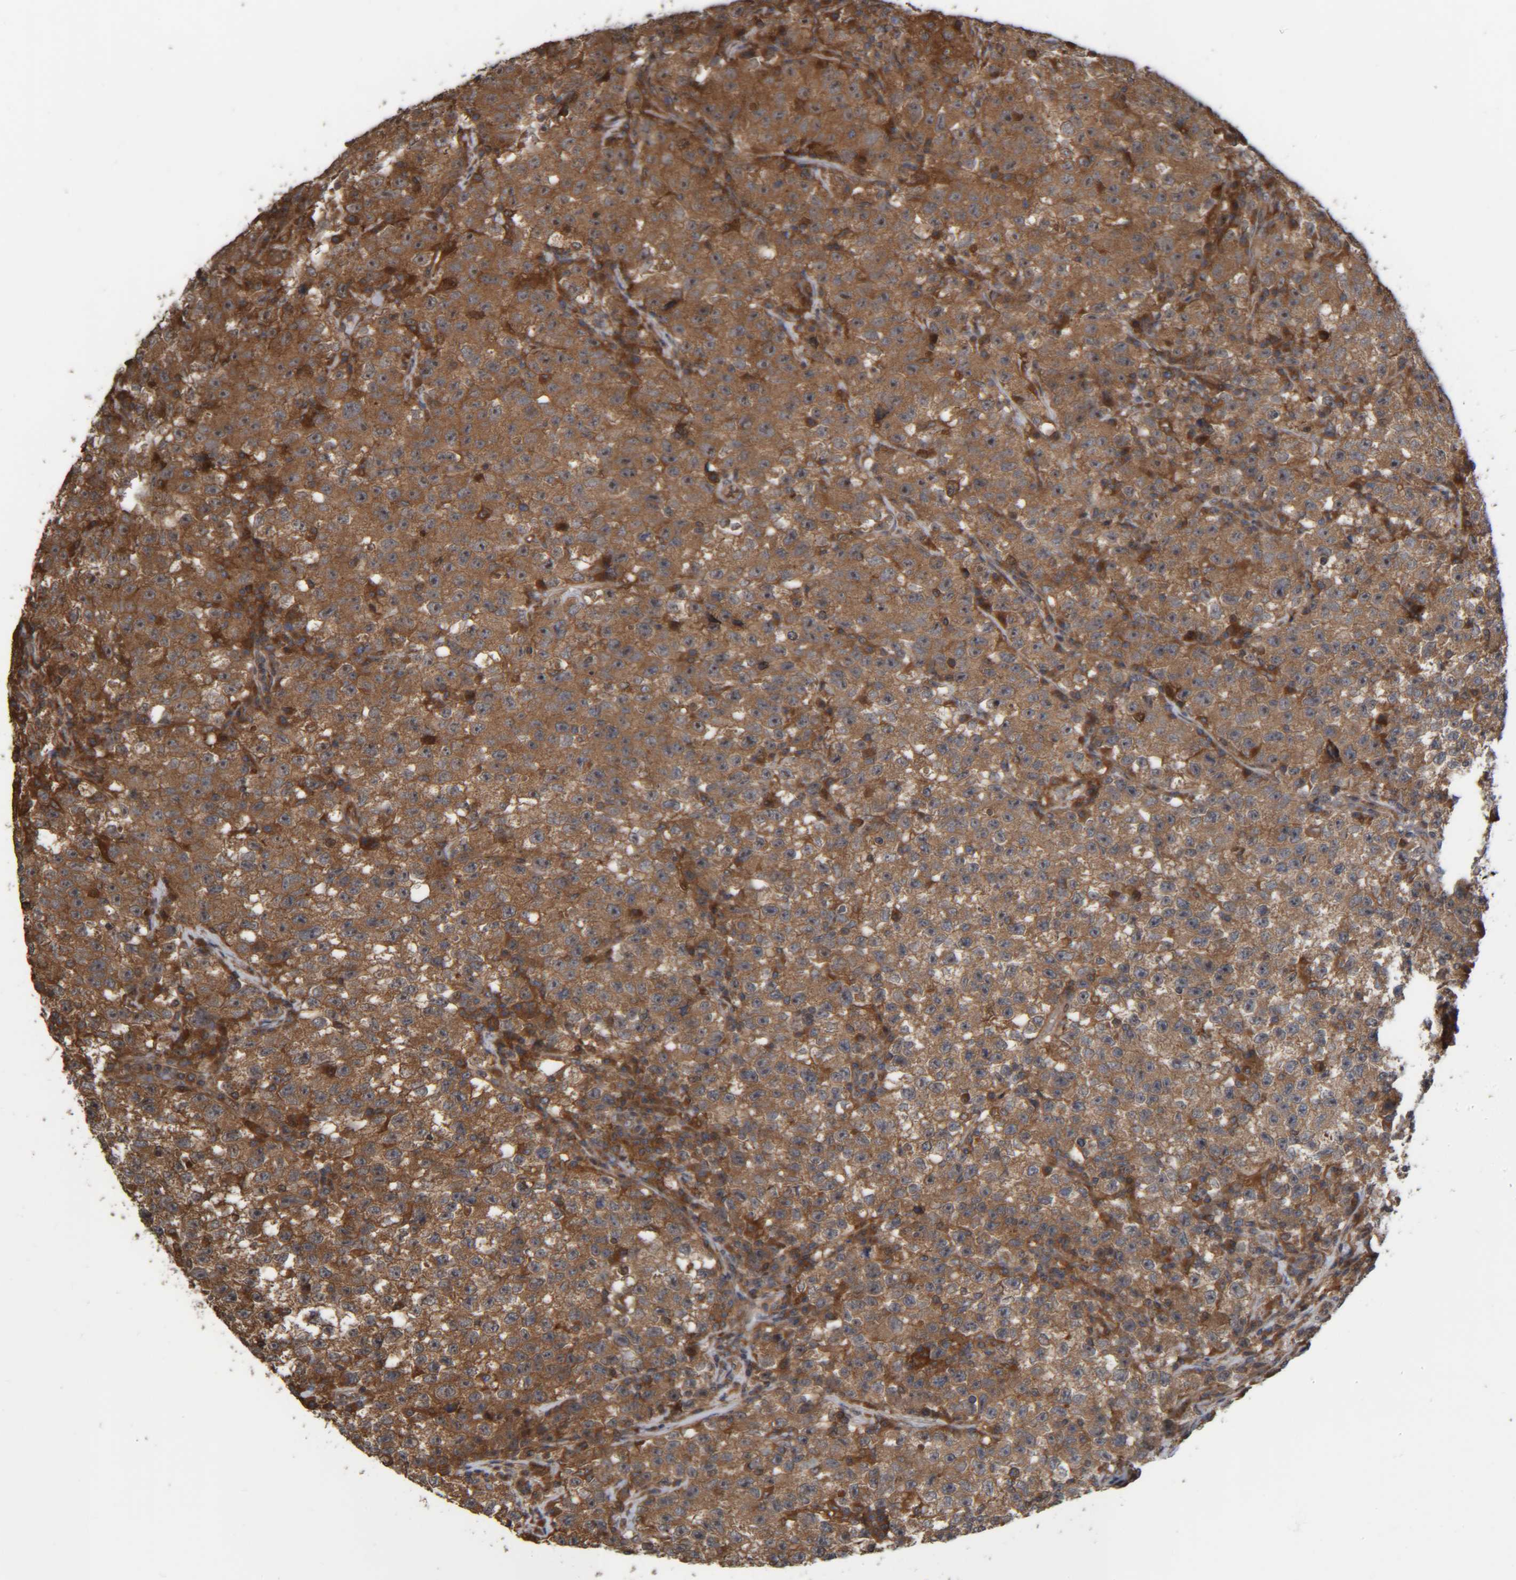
{"staining": {"intensity": "strong", "quantity": ">75%", "location": "cytoplasmic/membranous,nuclear"}, "tissue": "testis cancer", "cell_type": "Tumor cells", "image_type": "cancer", "snomed": [{"axis": "morphology", "description": "Seminoma, NOS"}, {"axis": "topography", "description": "Testis"}], "caption": "Testis cancer stained with a protein marker demonstrates strong staining in tumor cells.", "gene": "CCDC57", "patient": {"sex": "male", "age": 22}}